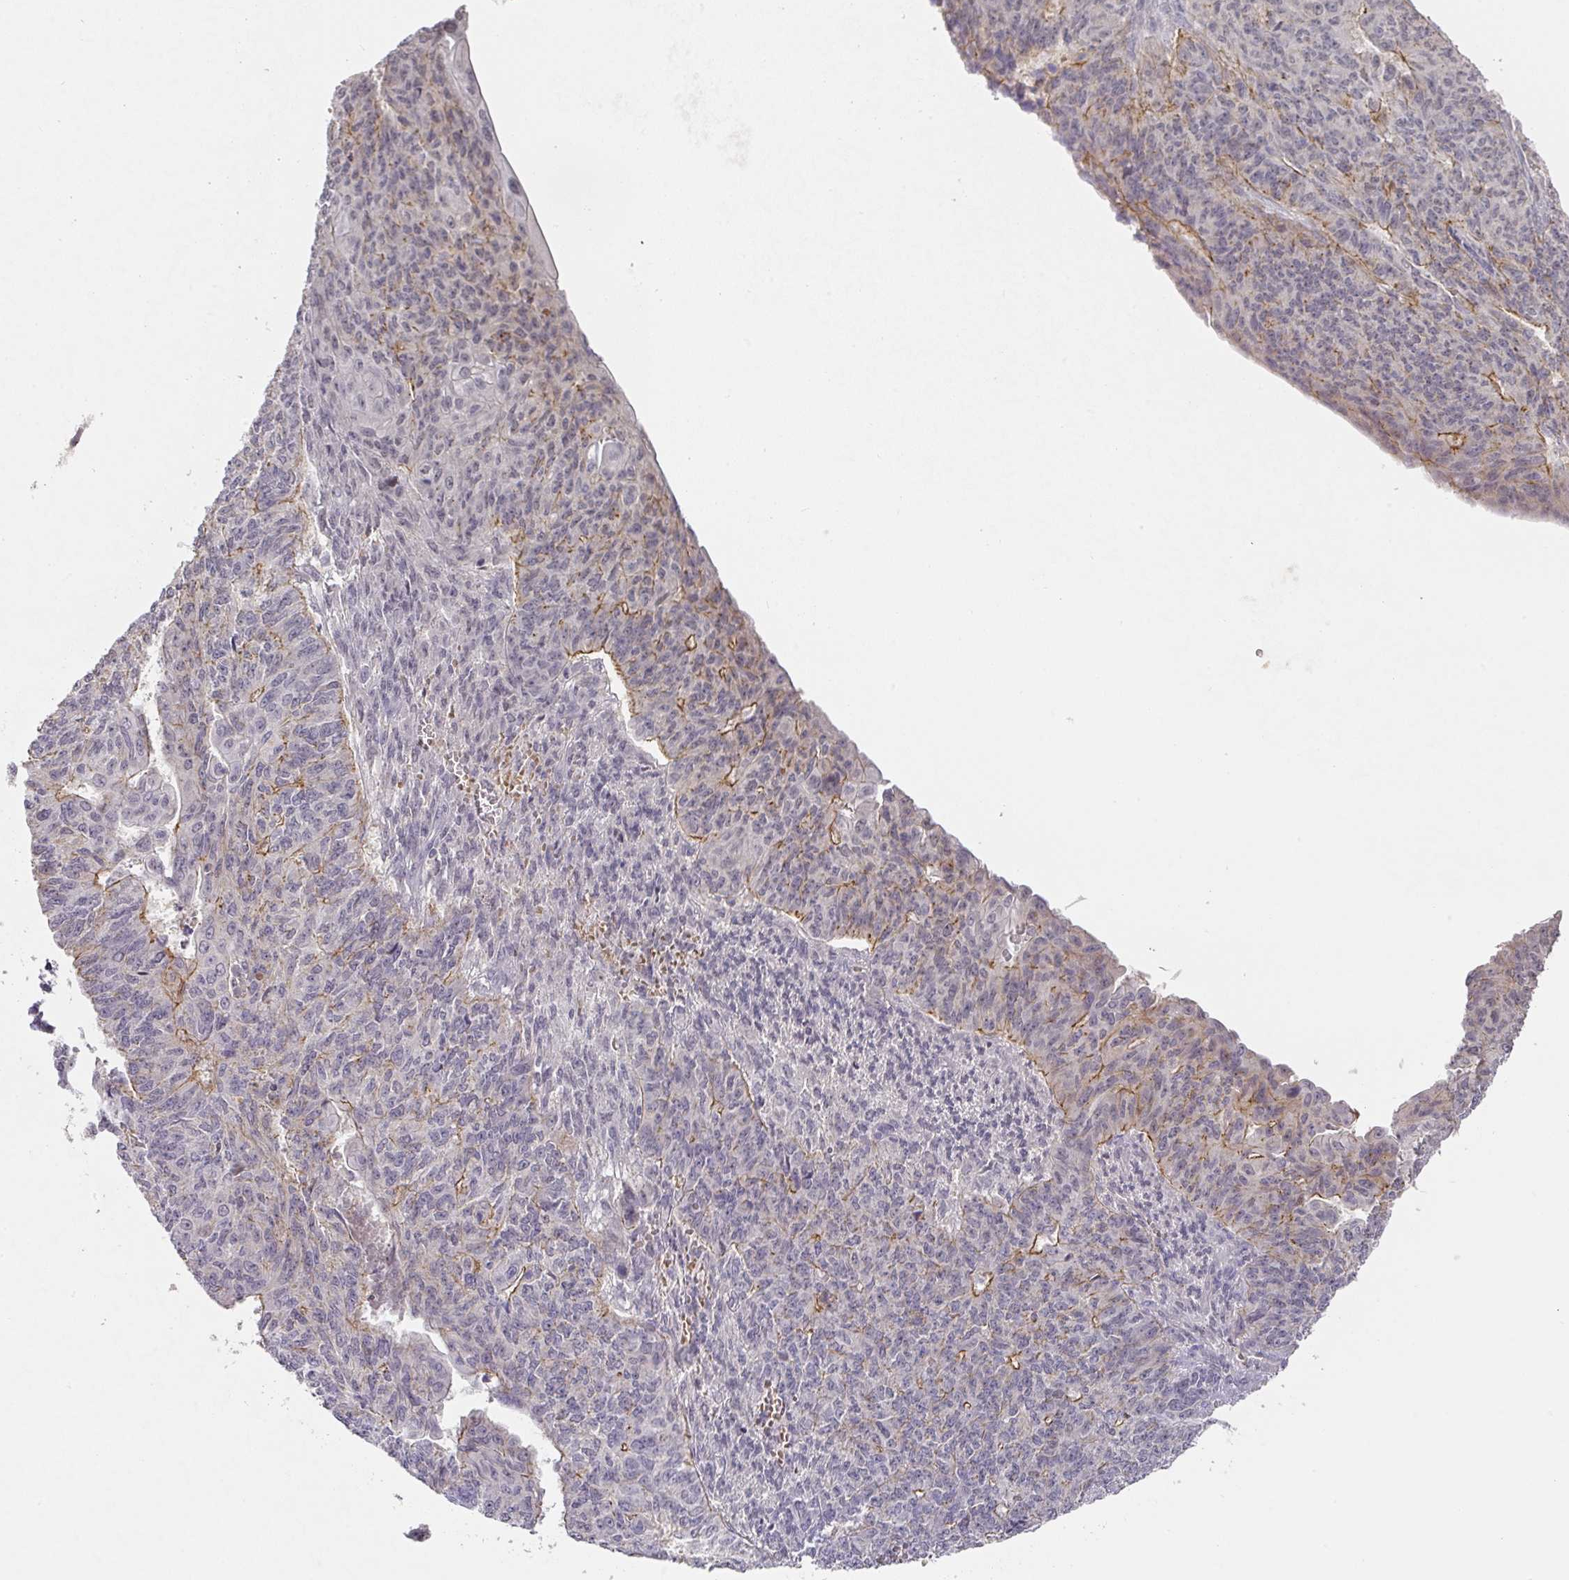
{"staining": {"intensity": "moderate", "quantity": "<25%", "location": "cytoplasmic/membranous"}, "tissue": "endometrial cancer", "cell_type": "Tumor cells", "image_type": "cancer", "snomed": [{"axis": "morphology", "description": "Adenocarcinoma, NOS"}, {"axis": "topography", "description": "Endometrium"}], "caption": "This is a histology image of immunohistochemistry staining of endometrial adenocarcinoma, which shows moderate positivity in the cytoplasmic/membranous of tumor cells.", "gene": "FOXN4", "patient": {"sex": "female", "age": 32}}